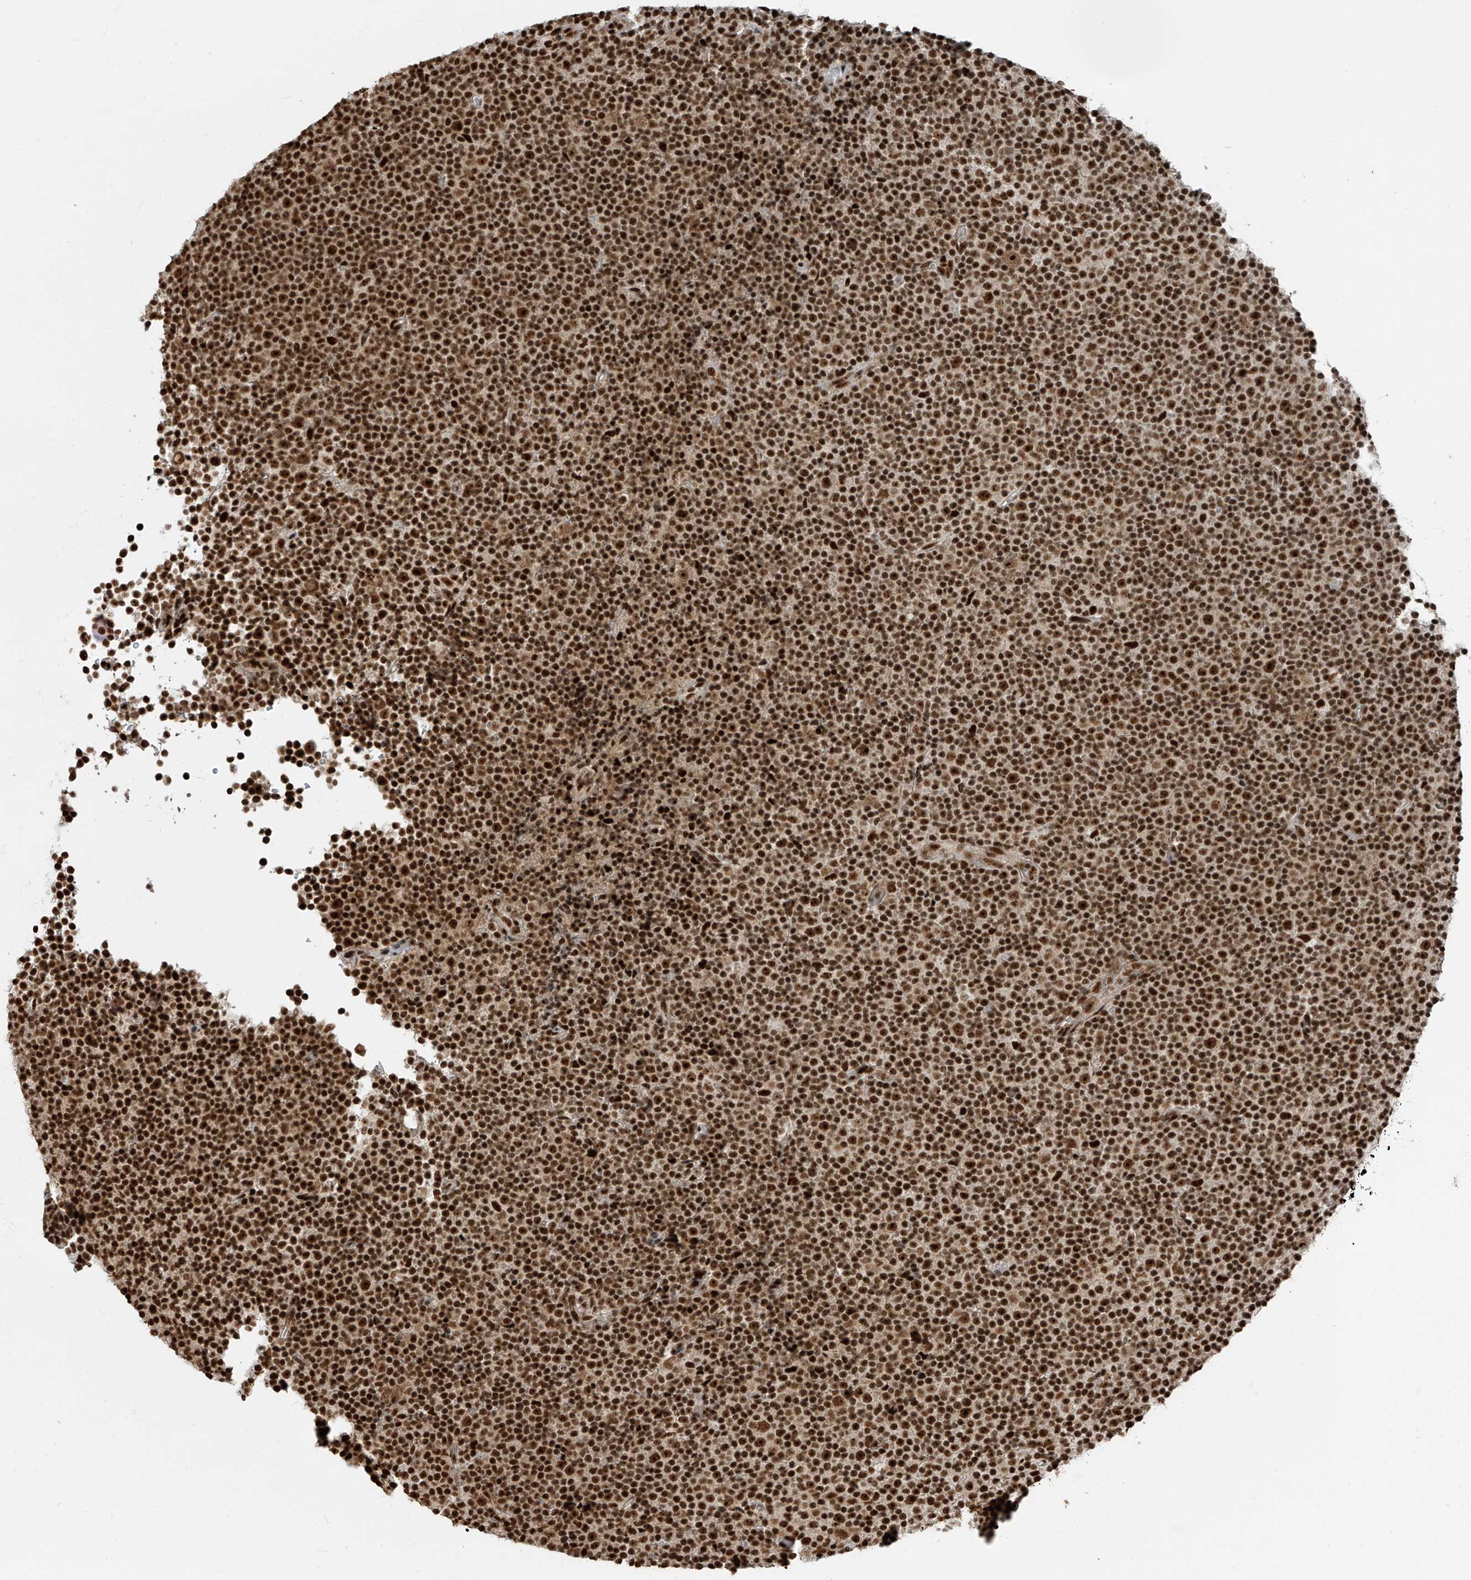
{"staining": {"intensity": "strong", "quantity": ">75%", "location": "nuclear"}, "tissue": "lymphoma", "cell_type": "Tumor cells", "image_type": "cancer", "snomed": [{"axis": "morphology", "description": "Malignant lymphoma, non-Hodgkin's type, Low grade"}, {"axis": "topography", "description": "Lymph node"}], "caption": "Strong nuclear protein staining is present in approximately >75% of tumor cells in lymphoma.", "gene": "FAM193B", "patient": {"sex": "female", "age": 67}}